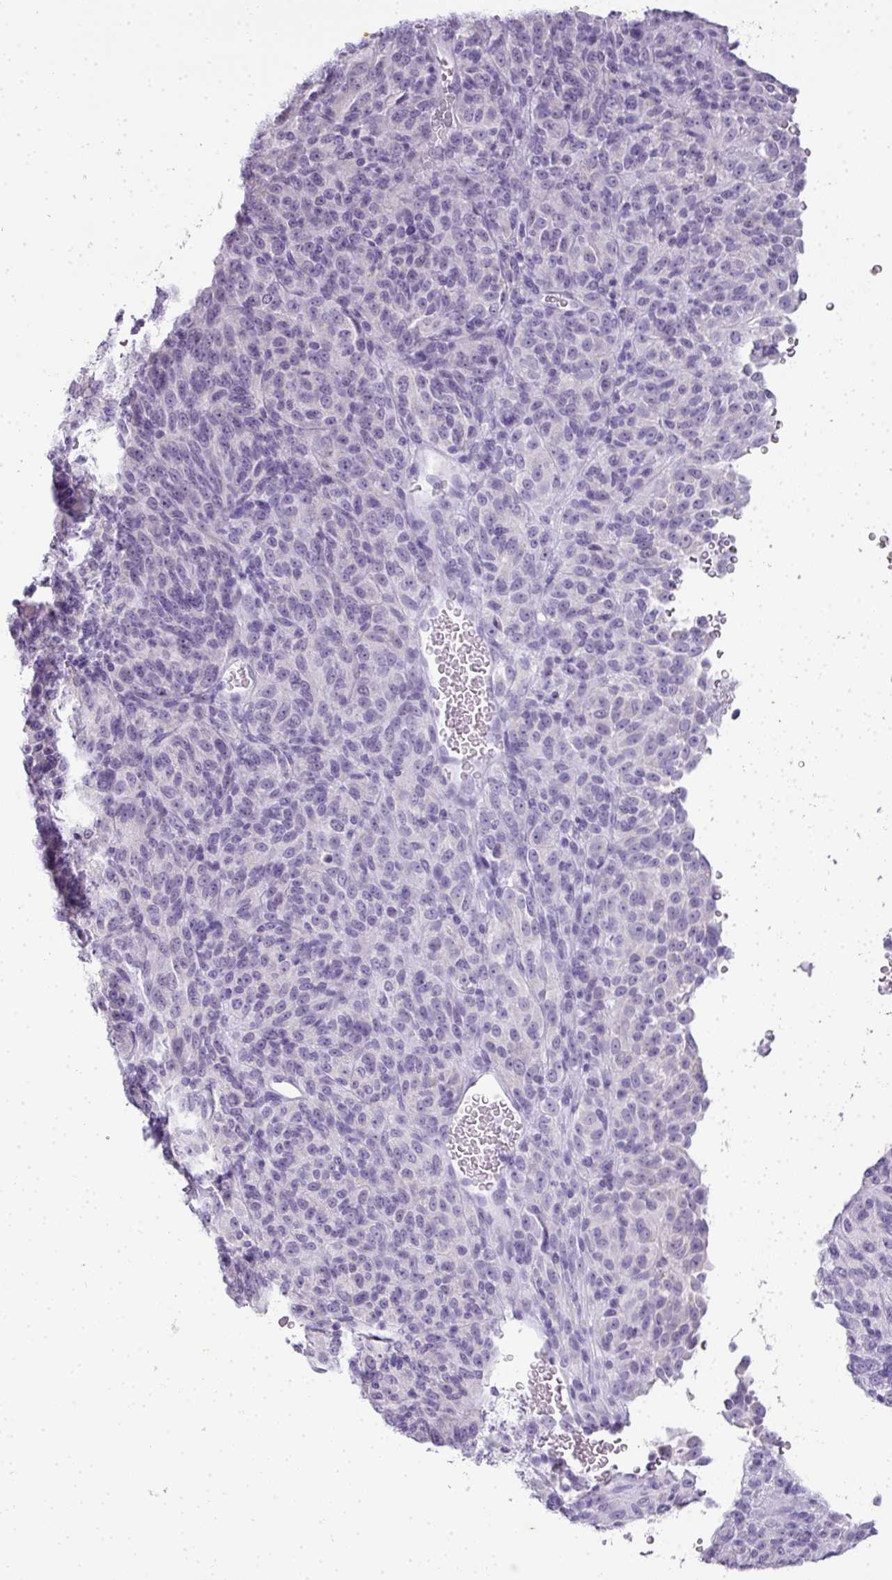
{"staining": {"intensity": "negative", "quantity": "none", "location": "none"}, "tissue": "melanoma", "cell_type": "Tumor cells", "image_type": "cancer", "snomed": [{"axis": "morphology", "description": "Malignant melanoma, Metastatic site"}, {"axis": "topography", "description": "Brain"}], "caption": "Histopathology image shows no significant protein expression in tumor cells of malignant melanoma (metastatic site).", "gene": "RBMY1F", "patient": {"sex": "female", "age": 56}}